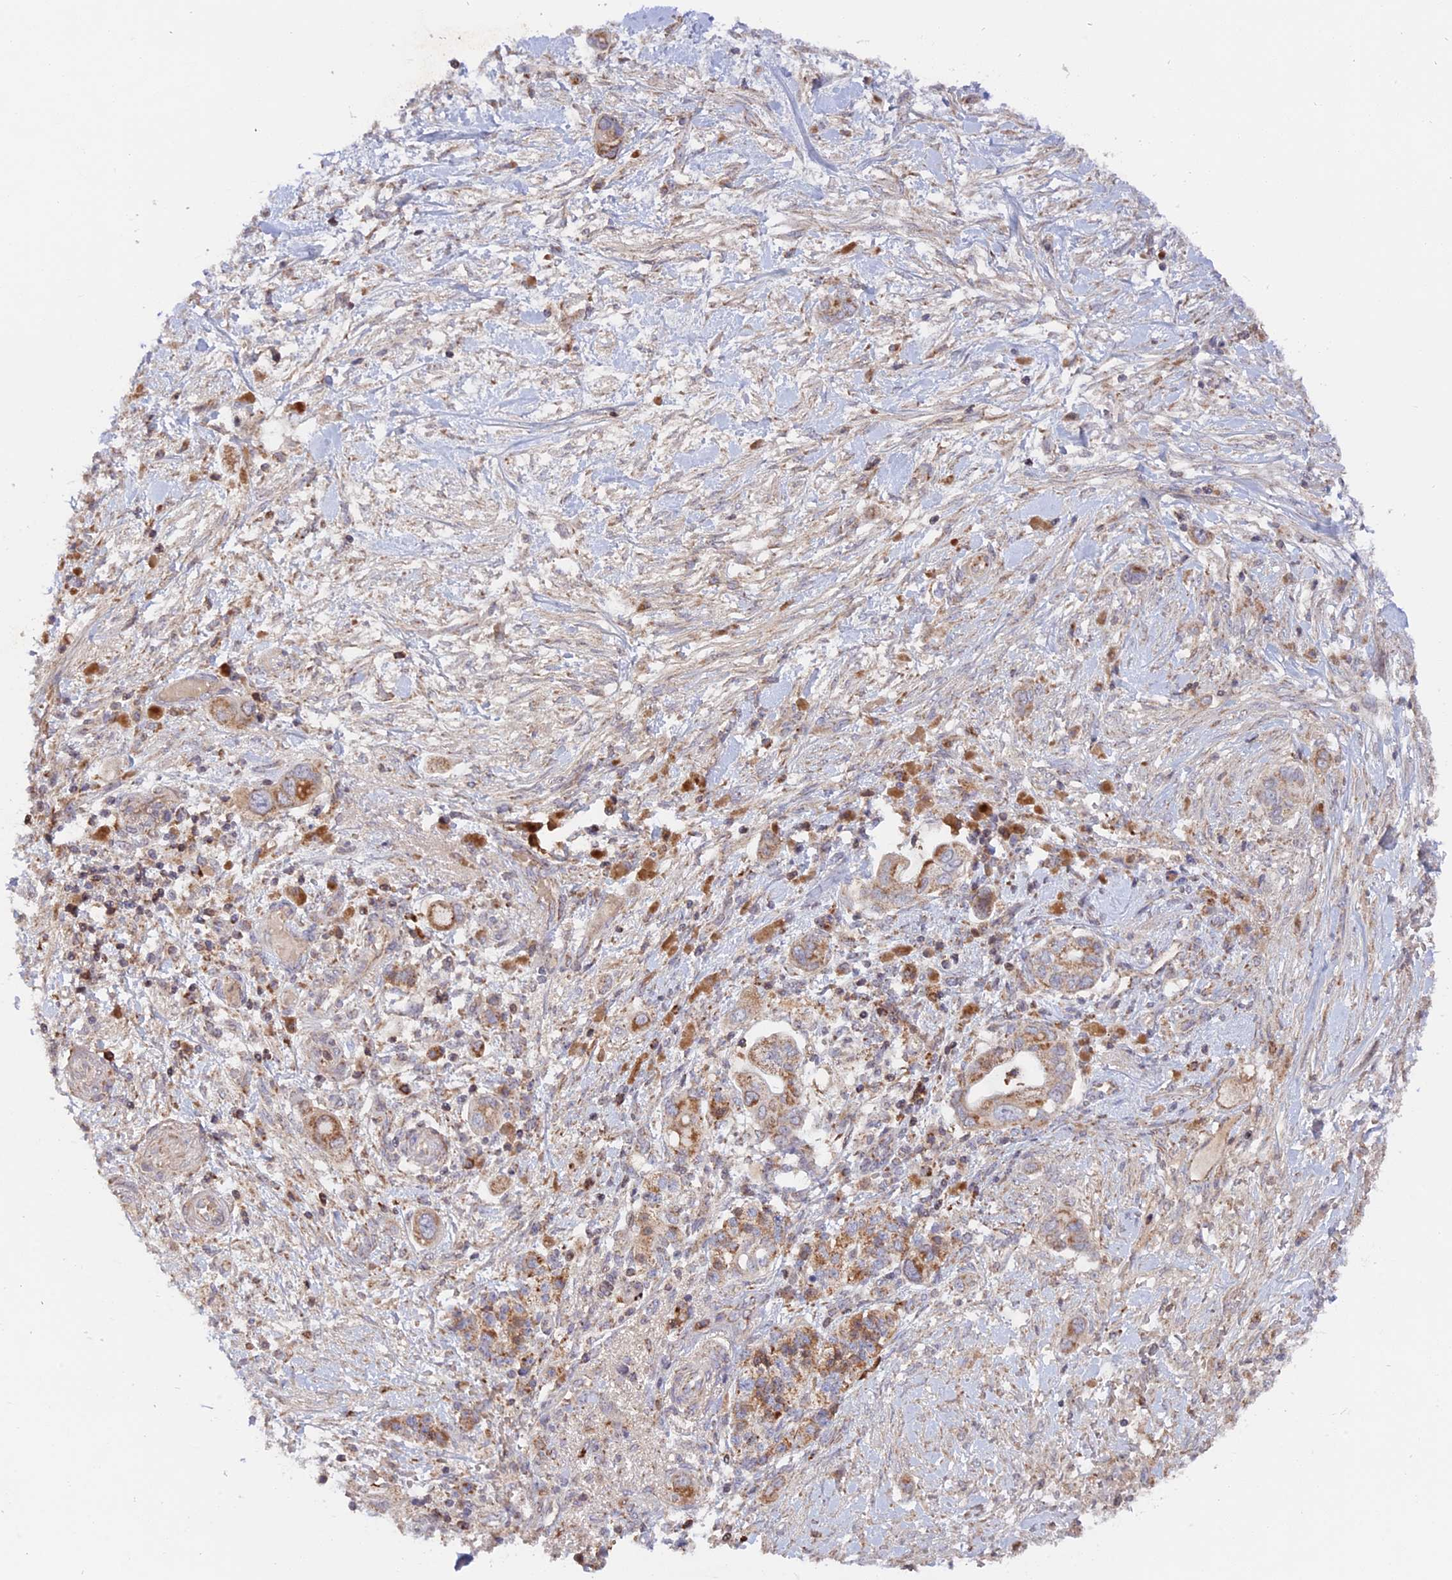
{"staining": {"intensity": "moderate", "quantity": "<25%", "location": "cytoplasmic/membranous"}, "tissue": "pancreatic cancer", "cell_type": "Tumor cells", "image_type": "cancer", "snomed": [{"axis": "morphology", "description": "Adenocarcinoma, NOS"}, {"axis": "topography", "description": "Pancreas"}], "caption": "DAB (3,3'-diaminobenzidine) immunohistochemical staining of pancreatic cancer demonstrates moderate cytoplasmic/membranous protein positivity in approximately <25% of tumor cells. The staining was performed using DAB (3,3'-diaminobenzidine) to visualize the protein expression in brown, while the nuclei were stained in blue with hematoxylin (Magnification: 20x).", "gene": "MPV17L", "patient": {"sex": "male", "age": 68}}